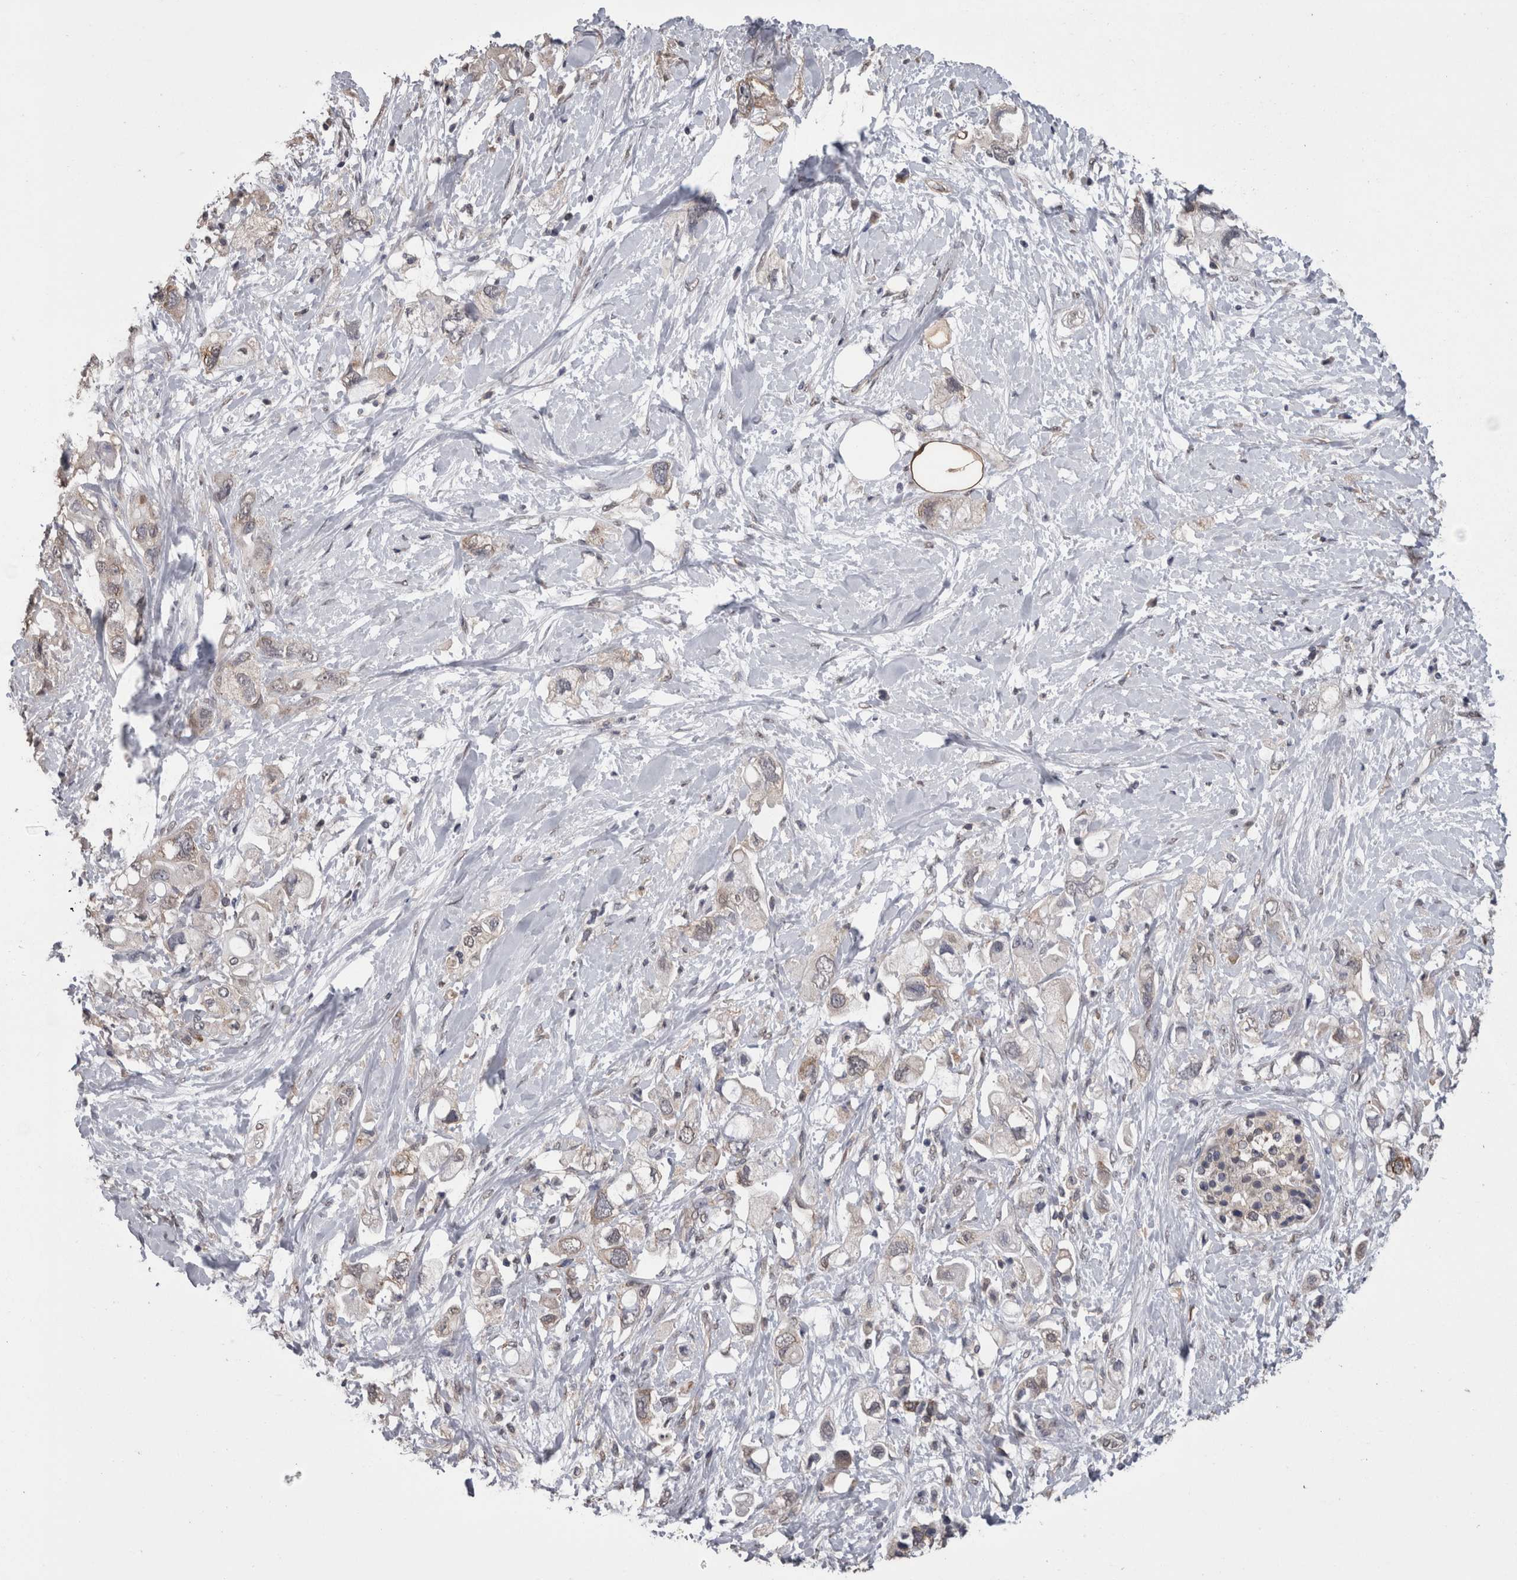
{"staining": {"intensity": "weak", "quantity": "<25%", "location": "cytoplasmic/membranous"}, "tissue": "pancreatic cancer", "cell_type": "Tumor cells", "image_type": "cancer", "snomed": [{"axis": "morphology", "description": "Adenocarcinoma, NOS"}, {"axis": "topography", "description": "Pancreas"}], "caption": "Tumor cells are negative for protein expression in human pancreatic cancer.", "gene": "DDX6", "patient": {"sex": "female", "age": 56}}